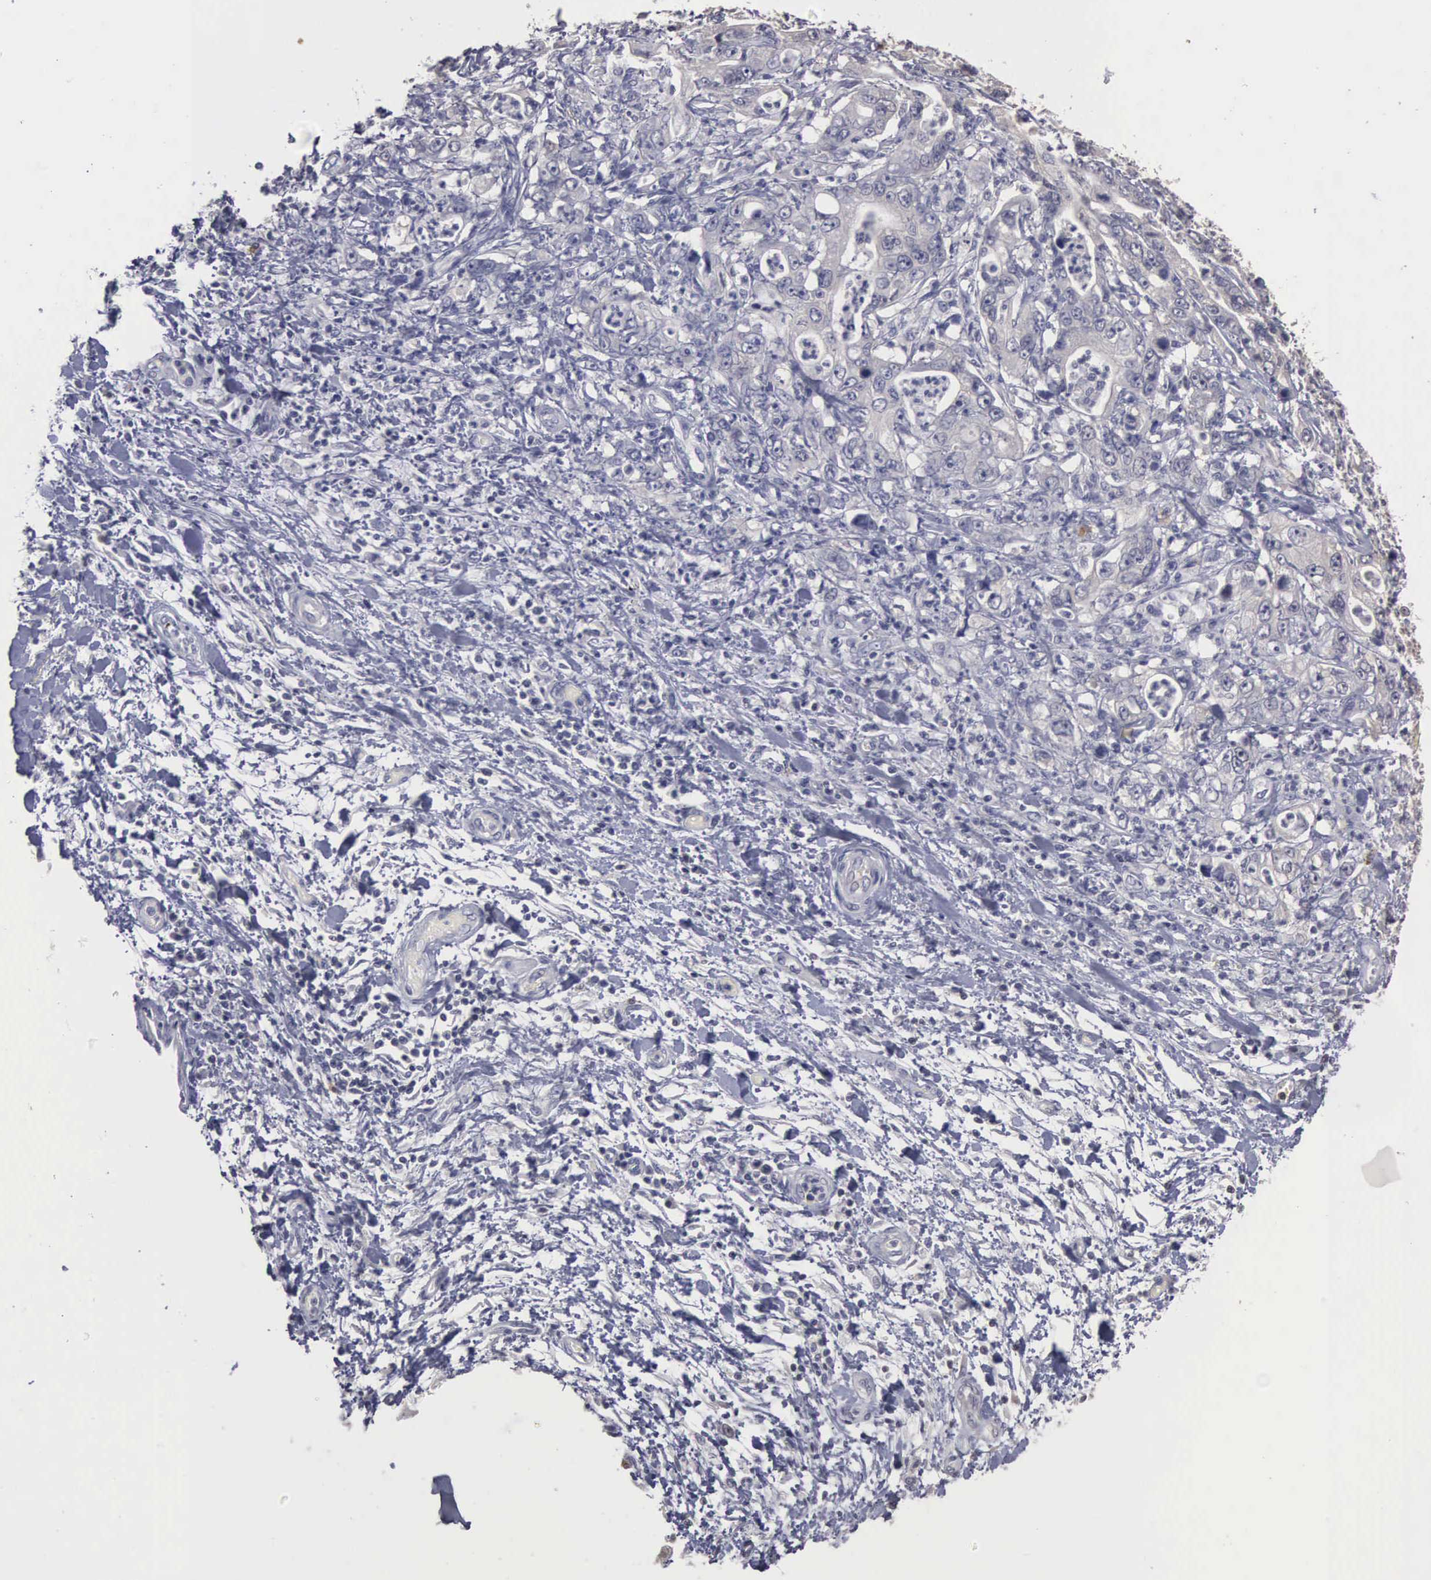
{"staining": {"intensity": "negative", "quantity": "none", "location": "none"}, "tissue": "stomach cancer", "cell_type": "Tumor cells", "image_type": "cancer", "snomed": [{"axis": "morphology", "description": "Adenocarcinoma, NOS"}, {"axis": "topography", "description": "Pancreas"}, {"axis": "topography", "description": "Stomach, upper"}], "caption": "A micrograph of human adenocarcinoma (stomach) is negative for staining in tumor cells.", "gene": "ENO3", "patient": {"sex": "male", "age": 77}}